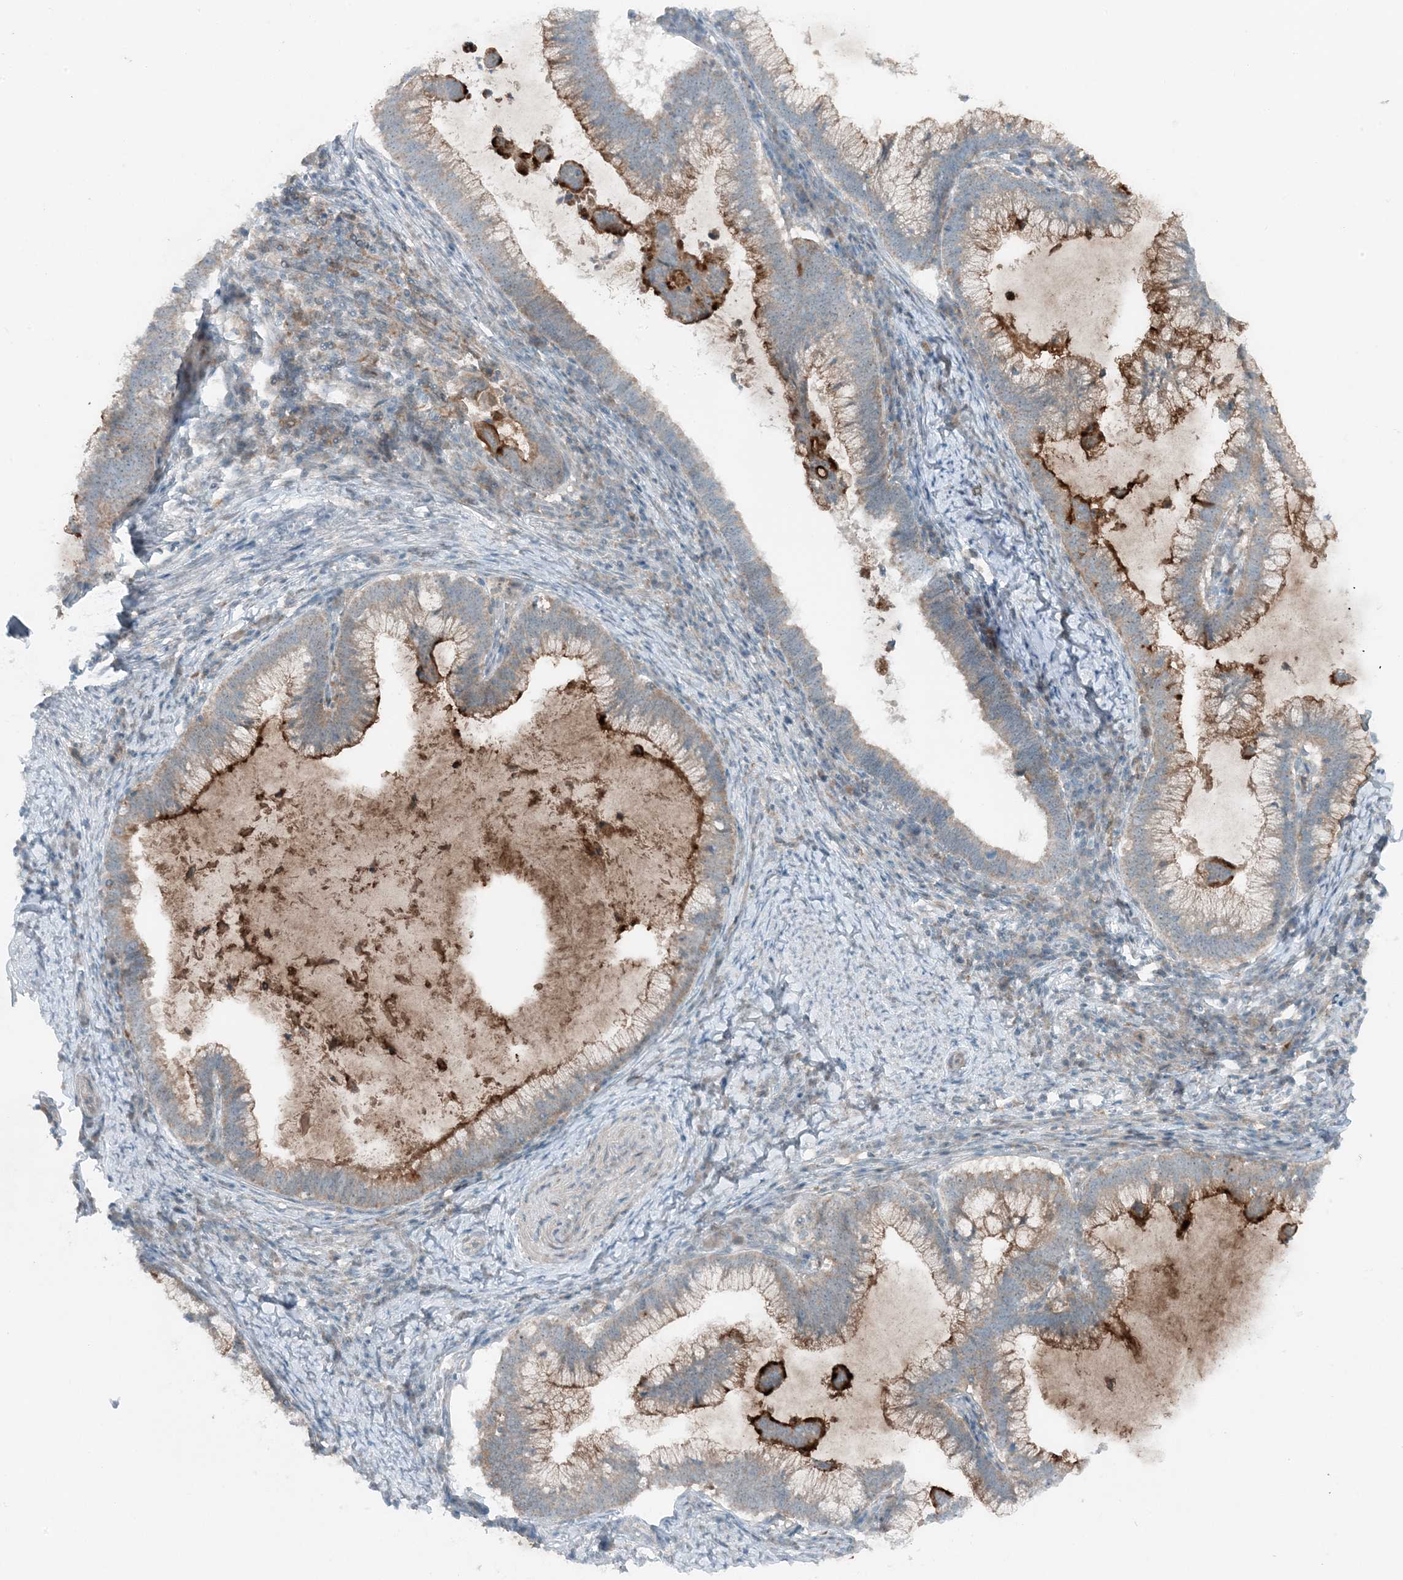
{"staining": {"intensity": "moderate", "quantity": "25%-75%", "location": "cytoplasmic/membranous"}, "tissue": "cervical cancer", "cell_type": "Tumor cells", "image_type": "cancer", "snomed": [{"axis": "morphology", "description": "Adenocarcinoma, NOS"}, {"axis": "topography", "description": "Cervix"}], "caption": "Immunohistochemistry (IHC) micrograph of adenocarcinoma (cervical) stained for a protein (brown), which demonstrates medium levels of moderate cytoplasmic/membranous staining in approximately 25%-75% of tumor cells.", "gene": "MITD1", "patient": {"sex": "female", "age": 36}}